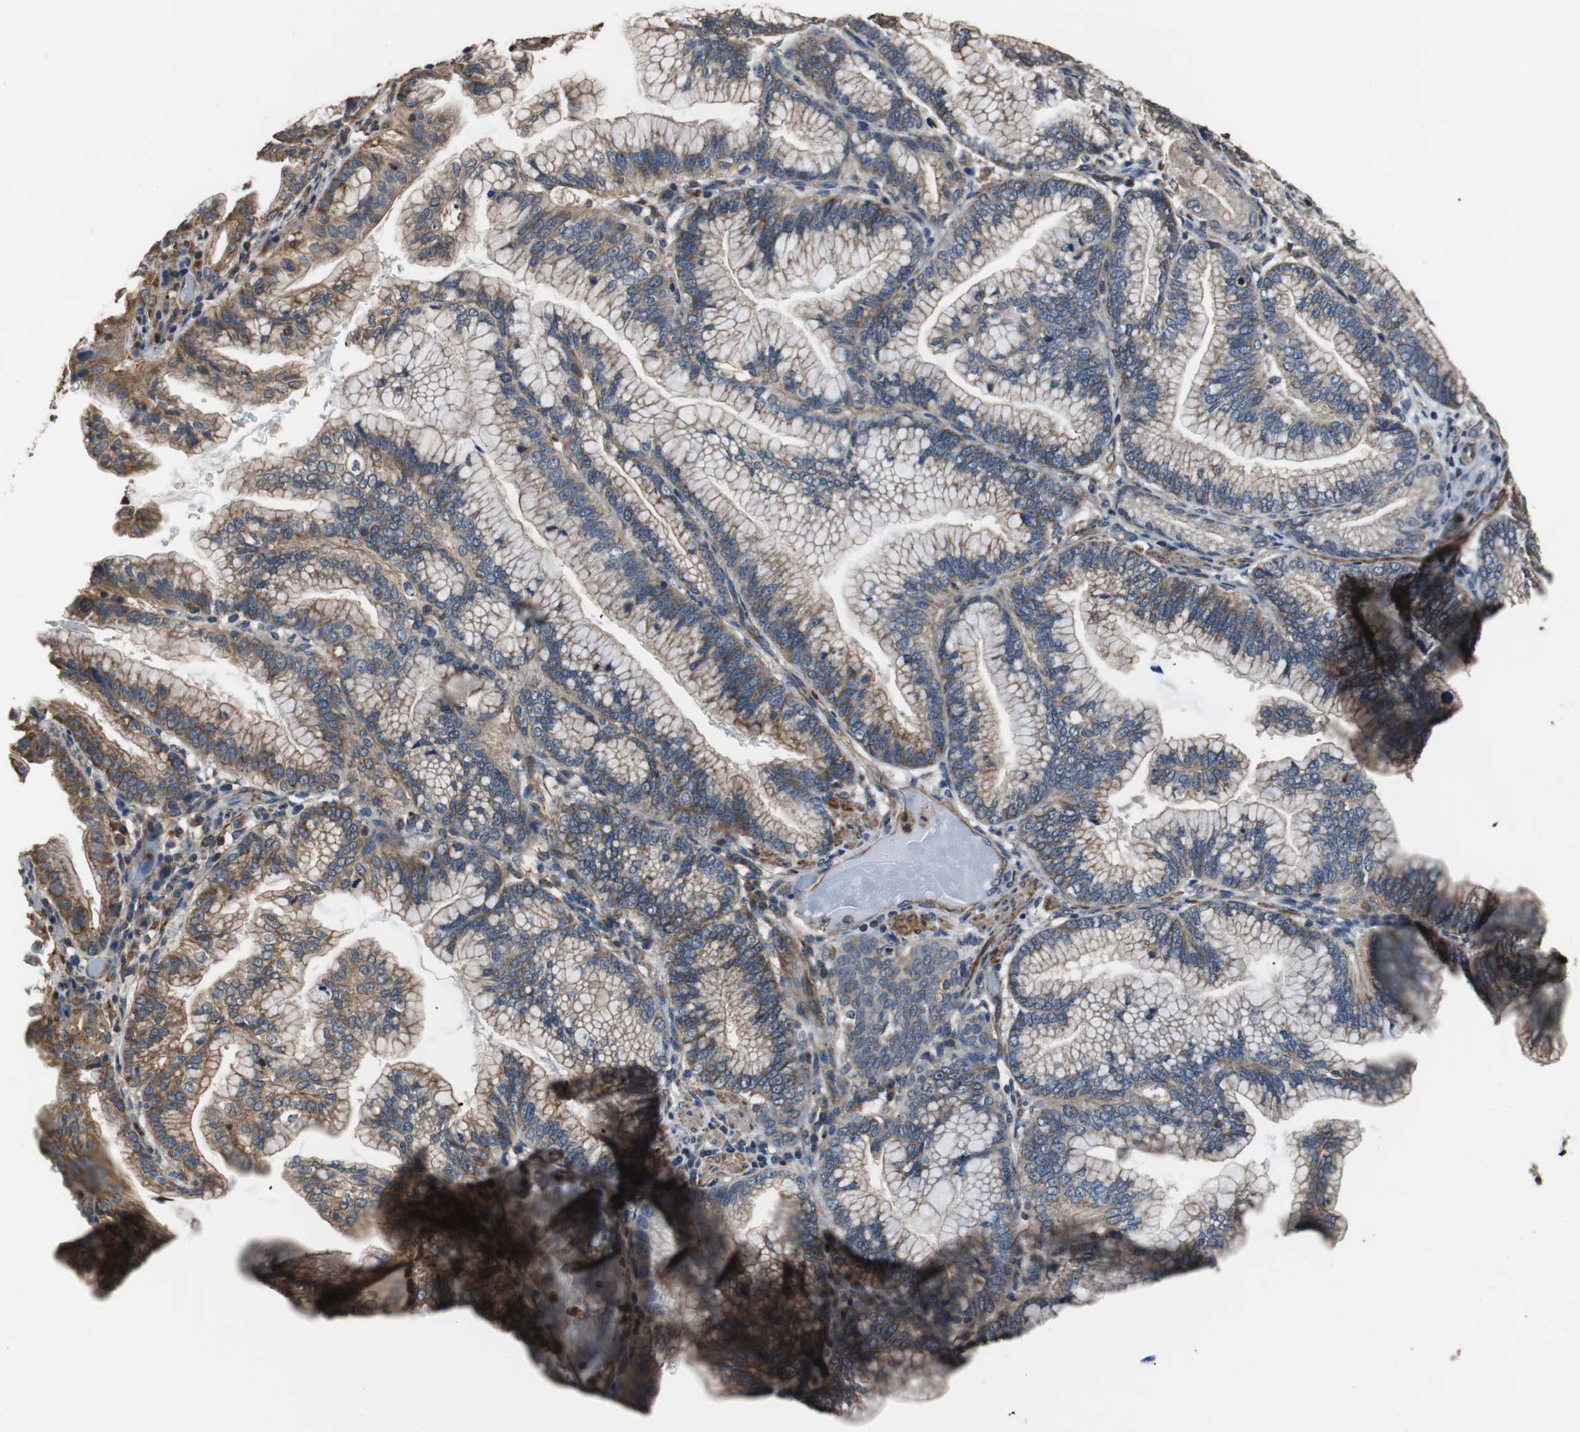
{"staining": {"intensity": "moderate", "quantity": ">75%", "location": "cytoplasmic/membranous"}, "tissue": "pancreatic cancer", "cell_type": "Tumor cells", "image_type": "cancer", "snomed": [{"axis": "morphology", "description": "Adenocarcinoma, NOS"}, {"axis": "topography", "description": "Pancreas"}], "caption": "Protein analysis of pancreatic cancer tissue reveals moderate cytoplasmic/membranous positivity in about >75% of tumor cells.", "gene": "PITRM1", "patient": {"sex": "female", "age": 64}}